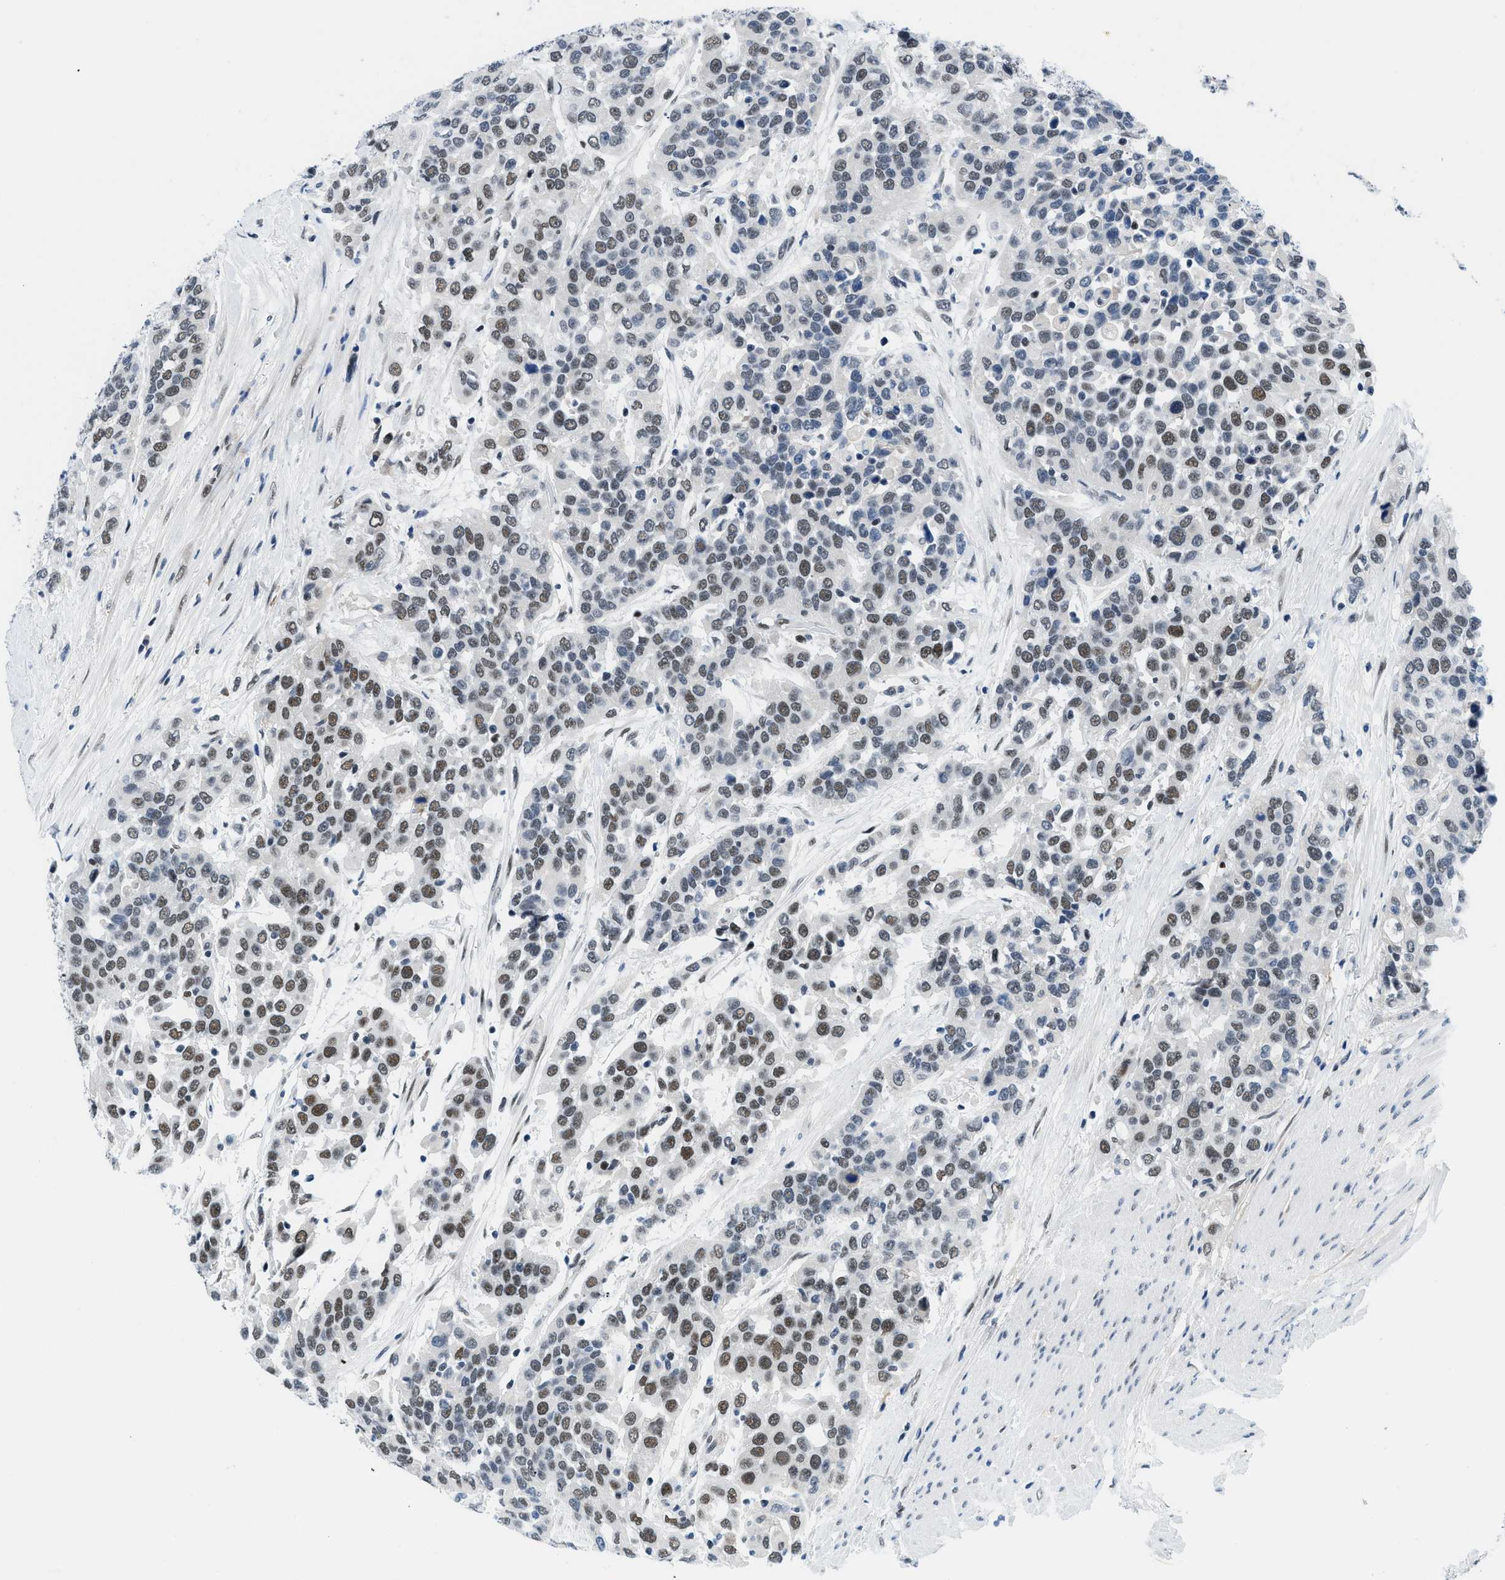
{"staining": {"intensity": "moderate", "quantity": "25%-75%", "location": "nuclear"}, "tissue": "urothelial cancer", "cell_type": "Tumor cells", "image_type": "cancer", "snomed": [{"axis": "morphology", "description": "Urothelial carcinoma, High grade"}, {"axis": "topography", "description": "Urinary bladder"}], "caption": "IHC histopathology image of human high-grade urothelial carcinoma stained for a protein (brown), which demonstrates medium levels of moderate nuclear expression in about 25%-75% of tumor cells.", "gene": "SMARCAD1", "patient": {"sex": "female", "age": 80}}